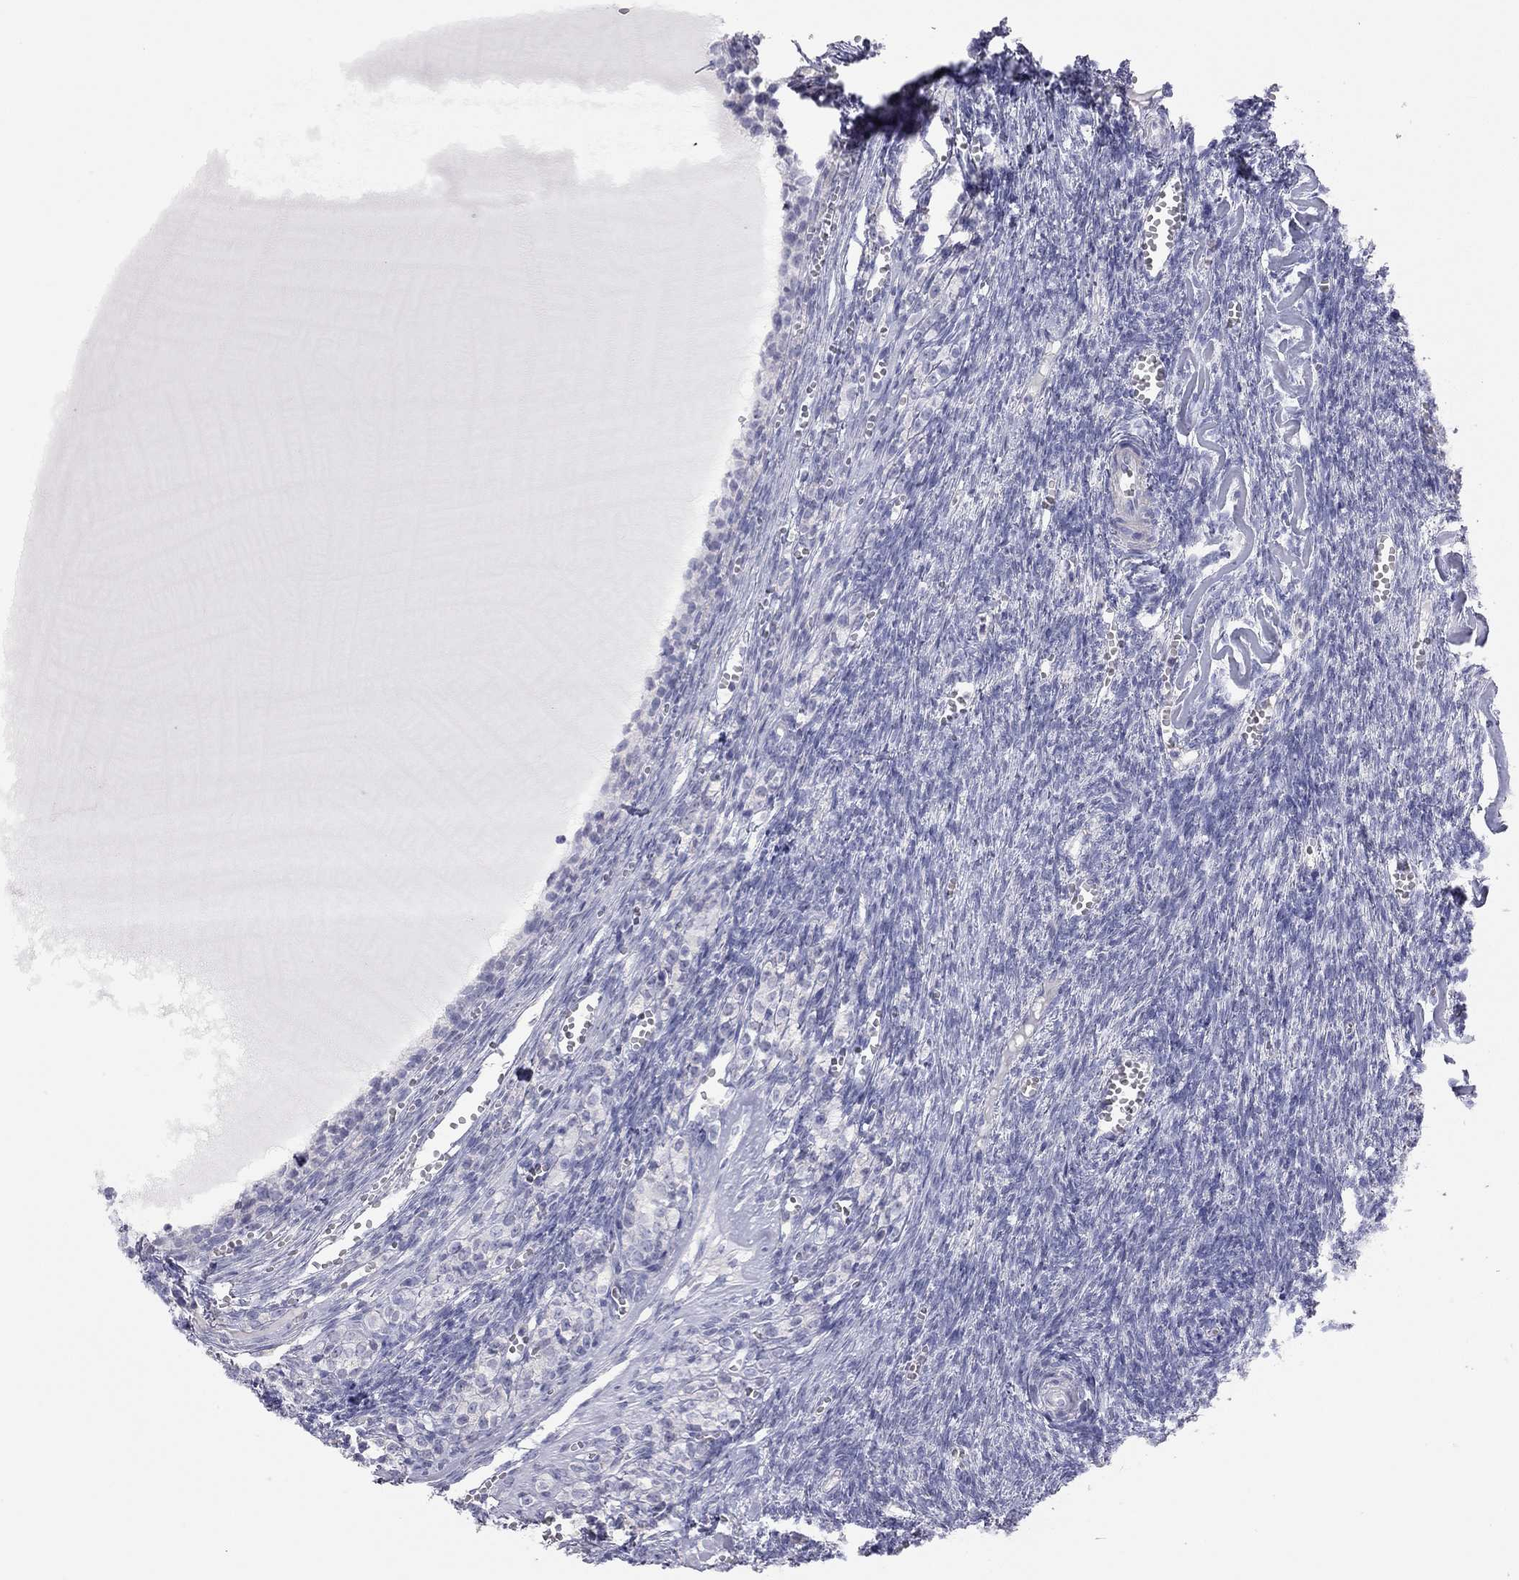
{"staining": {"intensity": "negative", "quantity": "none", "location": "none"}, "tissue": "ovary", "cell_type": "Follicle cells", "image_type": "normal", "snomed": [{"axis": "morphology", "description": "Normal tissue, NOS"}, {"axis": "topography", "description": "Ovary"}], "caption": "DAB (3,3'-diaminobenzidine) immunohistochemical staining of benign human ovary displays no significant positivity in follicle cells.", "gene": "ADCYAP1", "patient": {"sex": "female", "age": 43}}